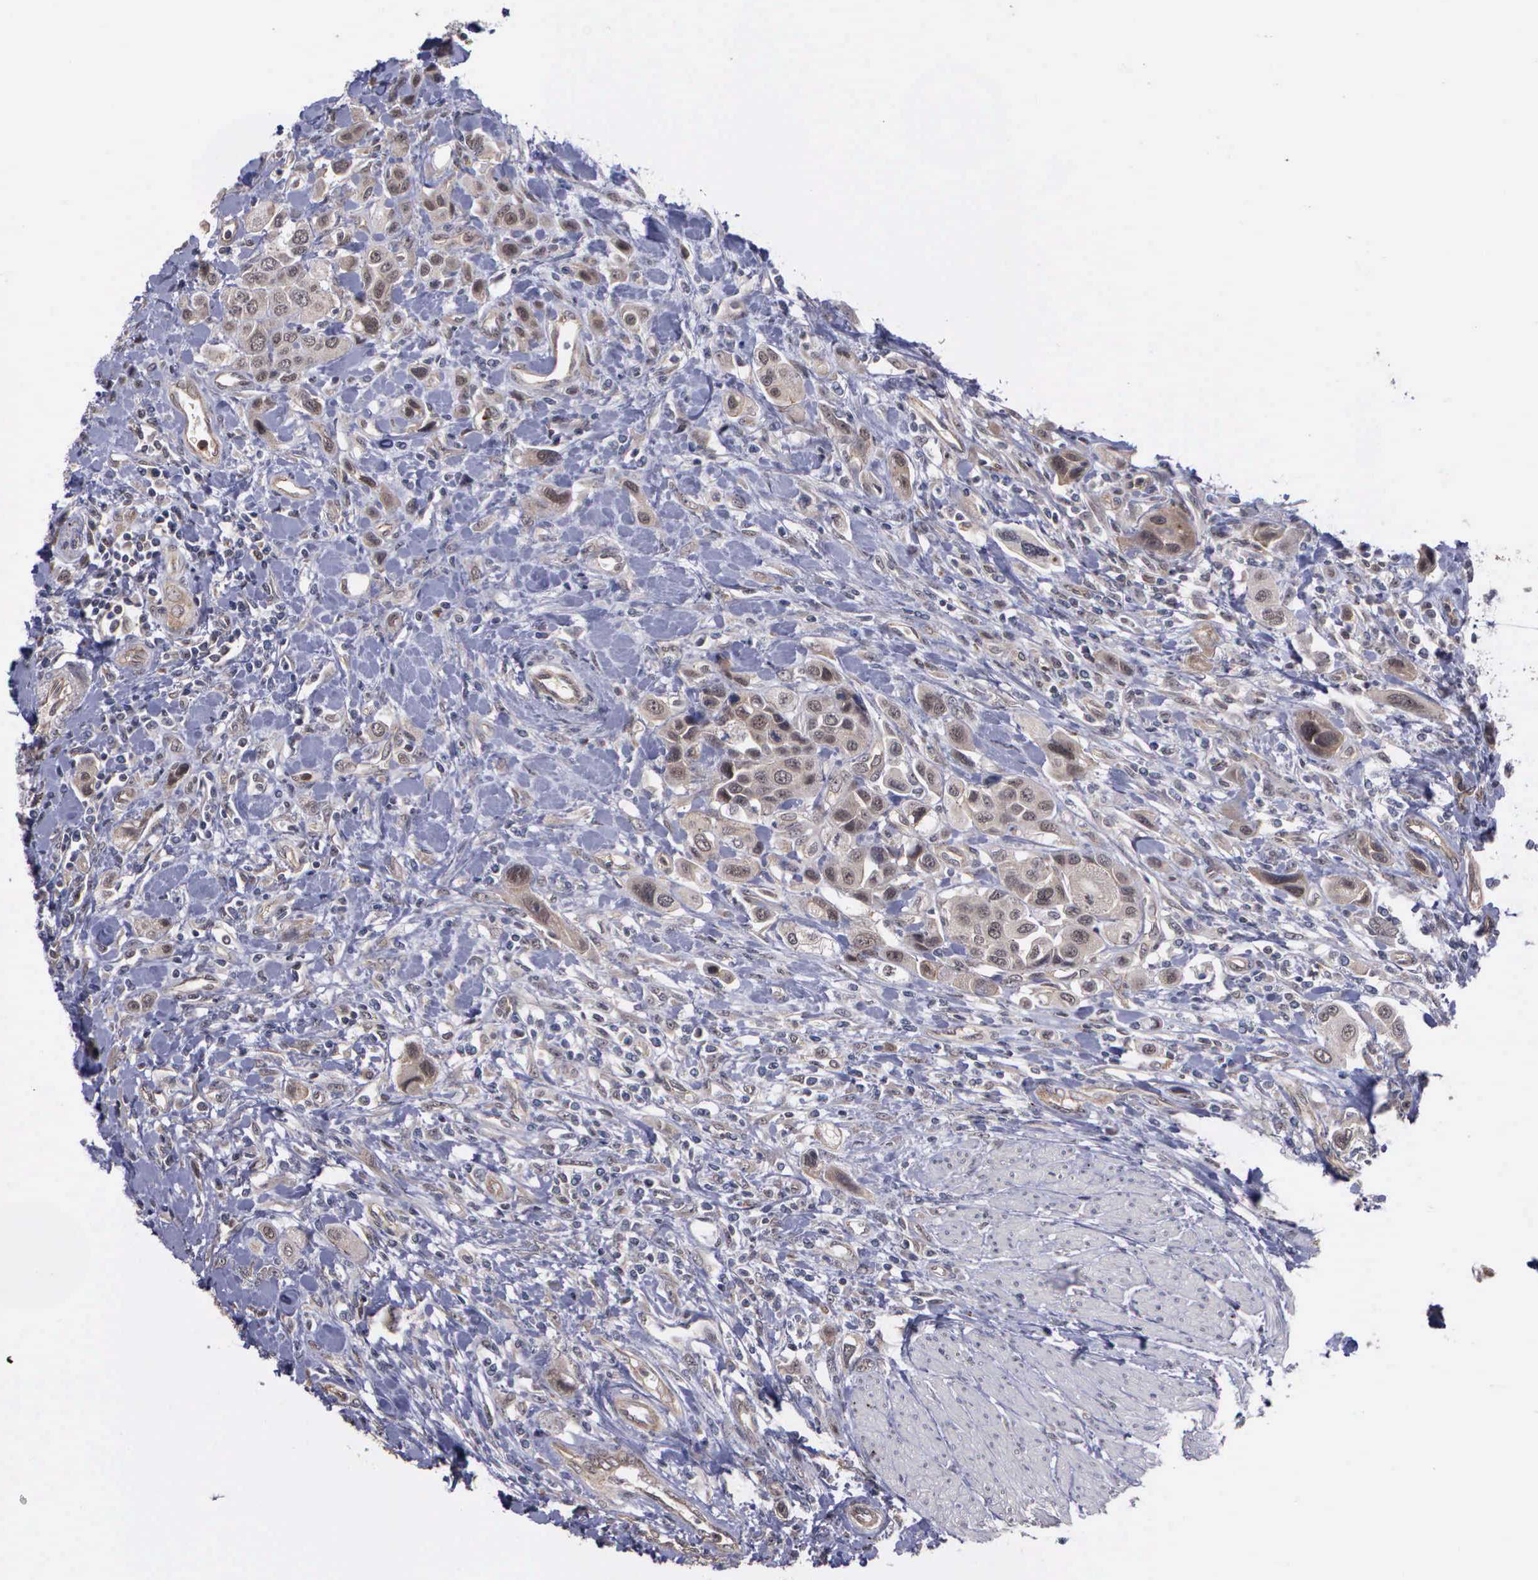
{"staining": {"intensity": "weak", "quantity": "25%-75%", "location": "cytoplasmic/membranous,nuclear"}, "tissue": "urothelial cancer", "cell_type": "Tumor cells", "image_type": "cancer", "snomed": [{"axis": "morphology", "description": "Urothelial carcinoma, High grade"}, {"axis": "topography", "description": "Urinary bladder"}], "caption": "Weak cytoplasmic/membranous and nuclear positivity for a protein is appreciated in approximately 25%-75% of tumor cells of urothelial carcinoma (high-grade) using immunohistochemistry.", "gene": "MAP3K9", "patient": {"sex": "male", "age": 50}}